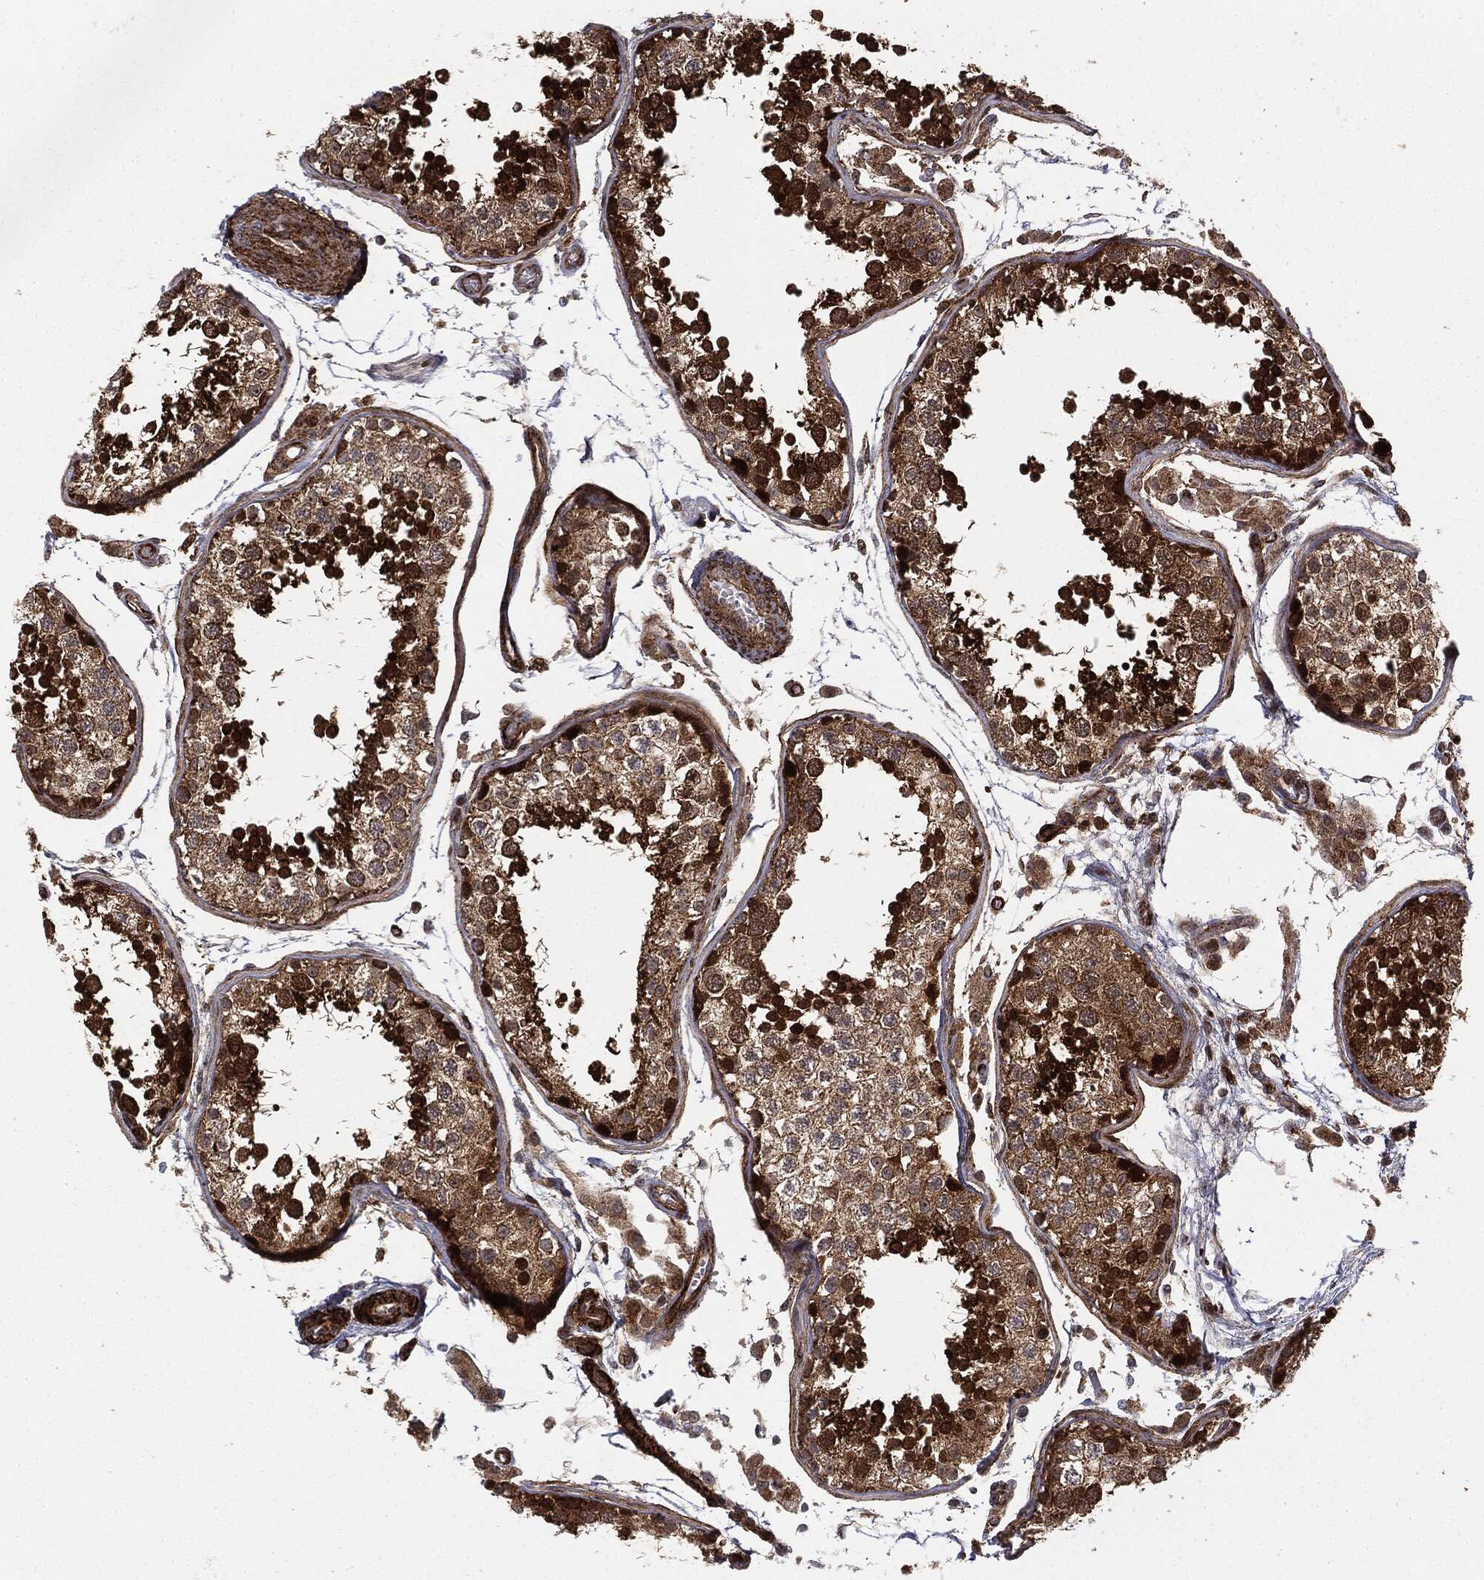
{"staining": {"intensity": "strong", "quantity": "25%-75%", "location": "cytoplasmic/membranous,nuclear"}, "tissue": "testis", "cell_type": "Cells in seminiferous ducts", "image_type": "normal", "snomed": [{"axis": "morphology", "description": "Normal tissue, NOS"}, {"axis": "topography", "description": "Testis"}], "caption": "Human testis stained for a protein (brown) shows strong cytoplasmic/membranous,nuclear positive positivity in approximately 25%-75% of cells in seminiferous ducts.", "gene": "PTEN", "patient": {"sex": "male", "age": 29}}